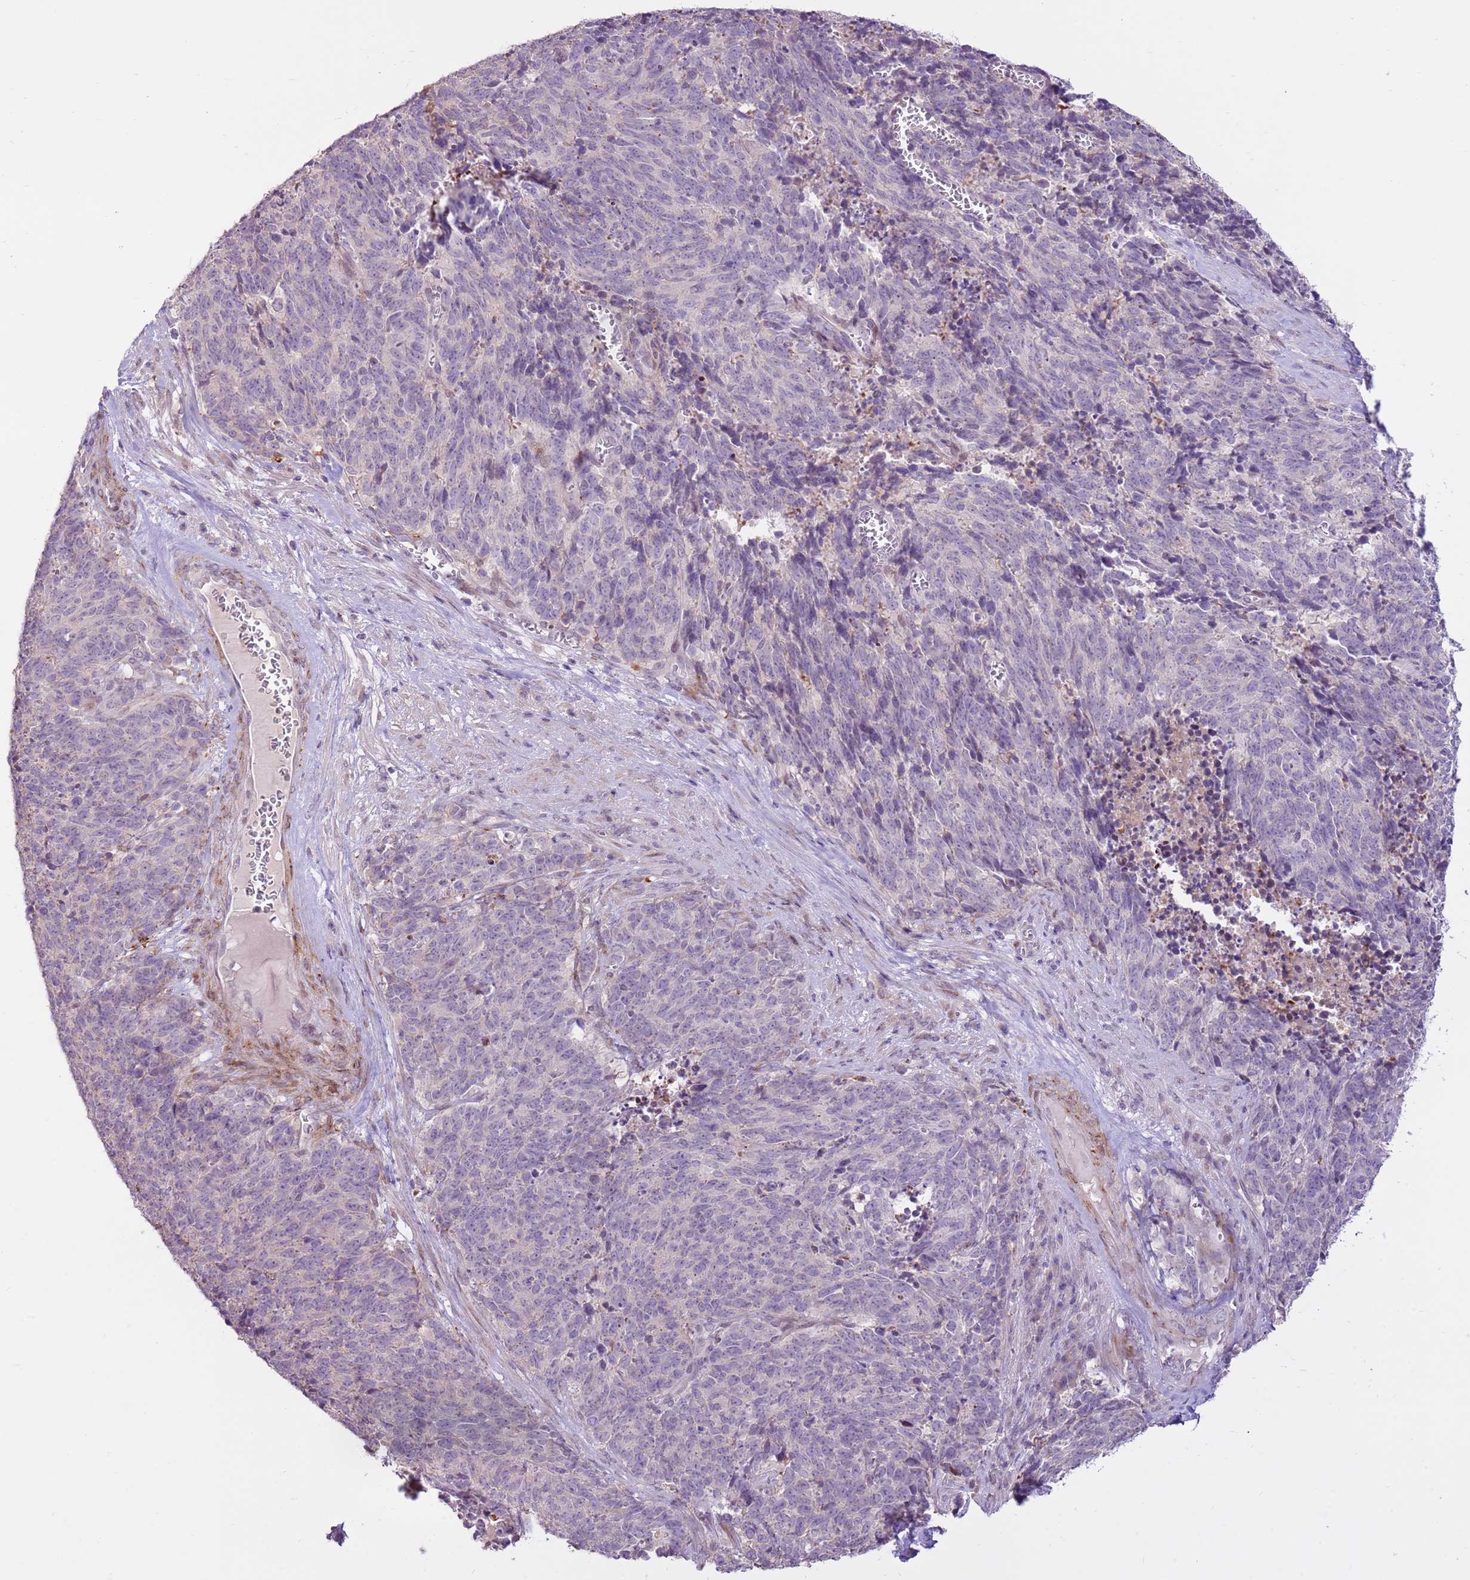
{"staining": {"intensity": "negative", "quantity": "none", "location": "none"}, "tissue": "cervical cancer", "cell_type": "Tumor cells", "image_type": "cancer", "snomed": [{"axis": "morphology", "description": "Squamous cell carcinoma, NOS"}, {"axis": "topography", "description": "Cervix"}], "caption": "Micrograph shows no protein staining in tumor cells of cervical squamous cell carcinoma tissue.", "gene": "LGI4", "patient": {"sex": "female", "age": 29}}